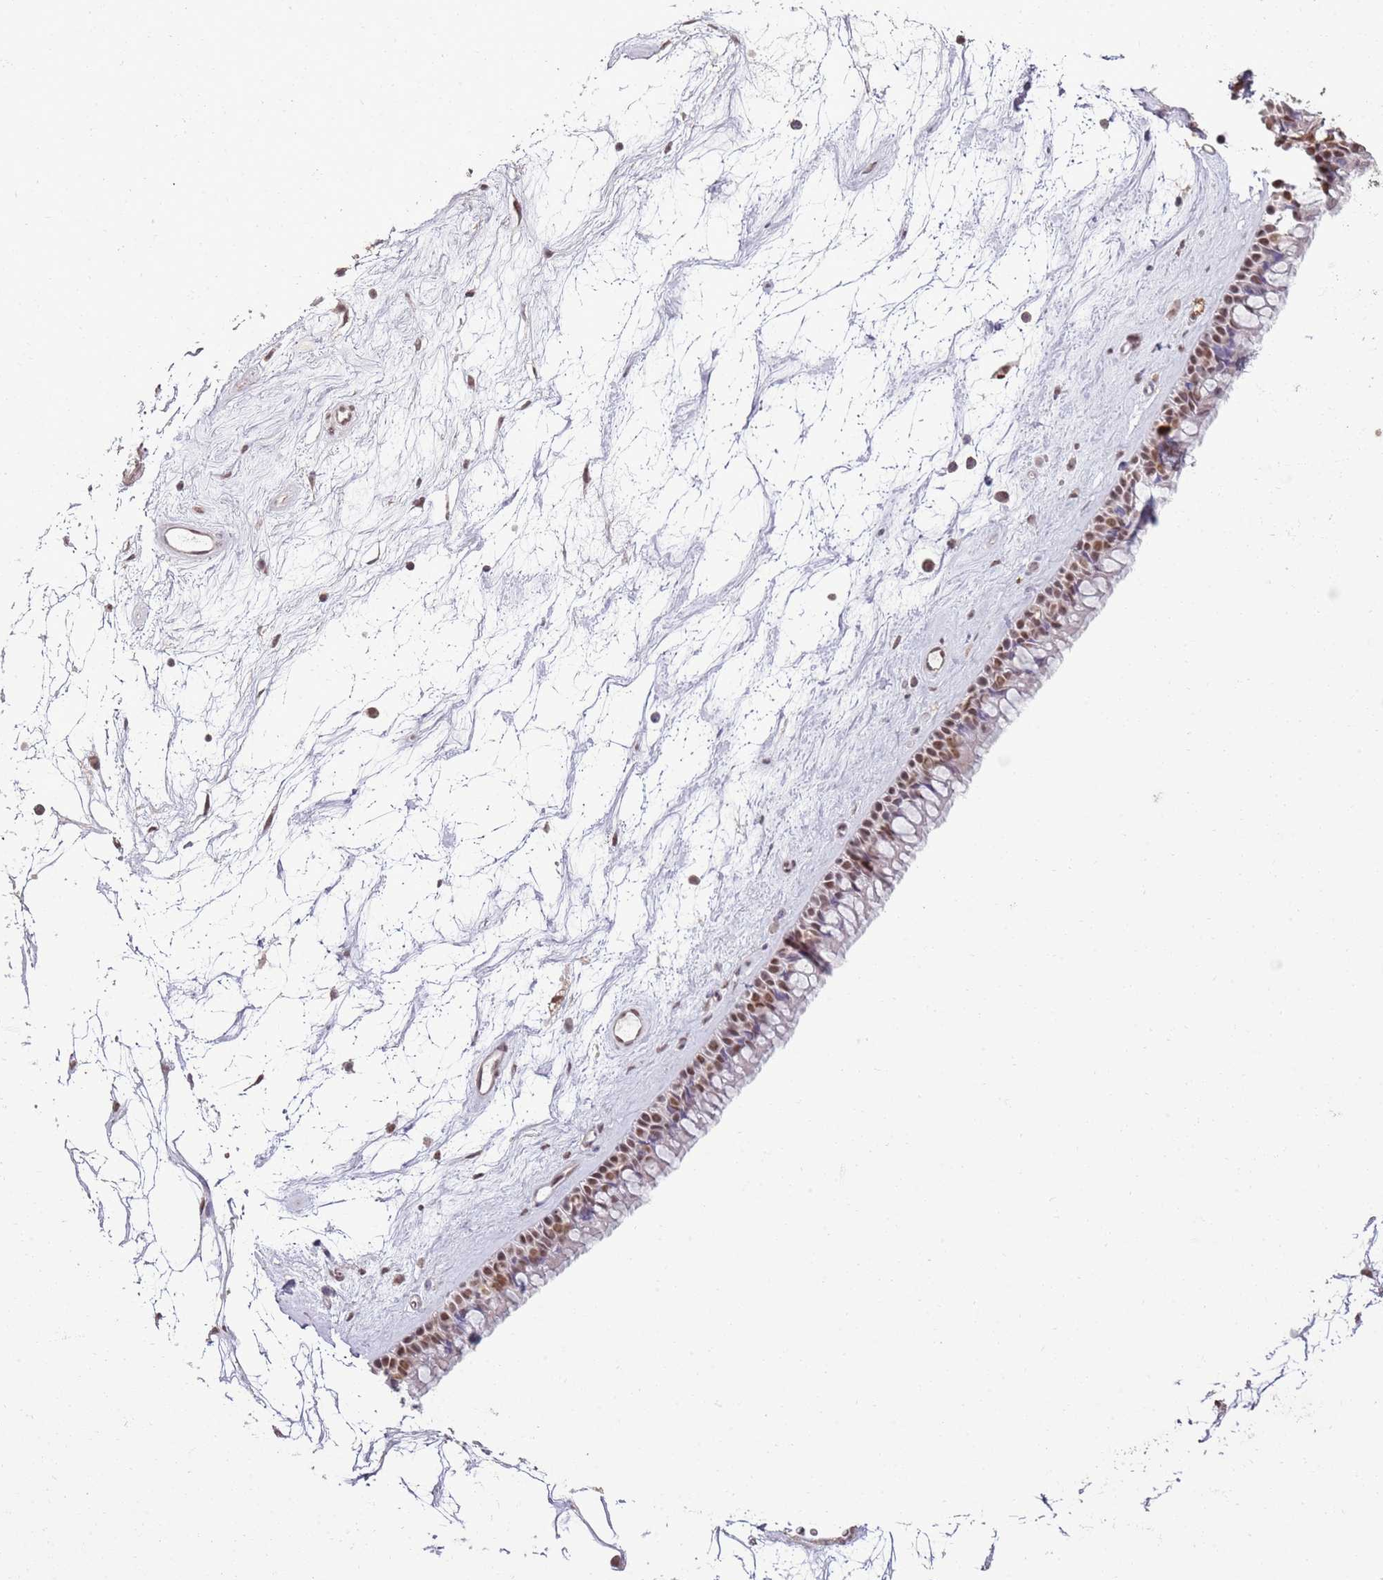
{"staining": {"intensity": "moderate", "quantity": ">75%", "location": "nuclear"}, "tissue": "nasopharynx", "cell_type": "Respiratory epithelial cells", "image_type": "normal", "snomed": [{"axis": "morphology", "description": "Normal tissue, NOS"}, {"axis": "topography", "description": "Nasopharynx"}], "caption": "This is an image of IHC staining of unremarkable nasopharynx, which shows moderate positivity in the nuclear of respiratory epithelial cells.", "gene": "ARL14EP", "patient": {"sex": "male", "age": 64}}